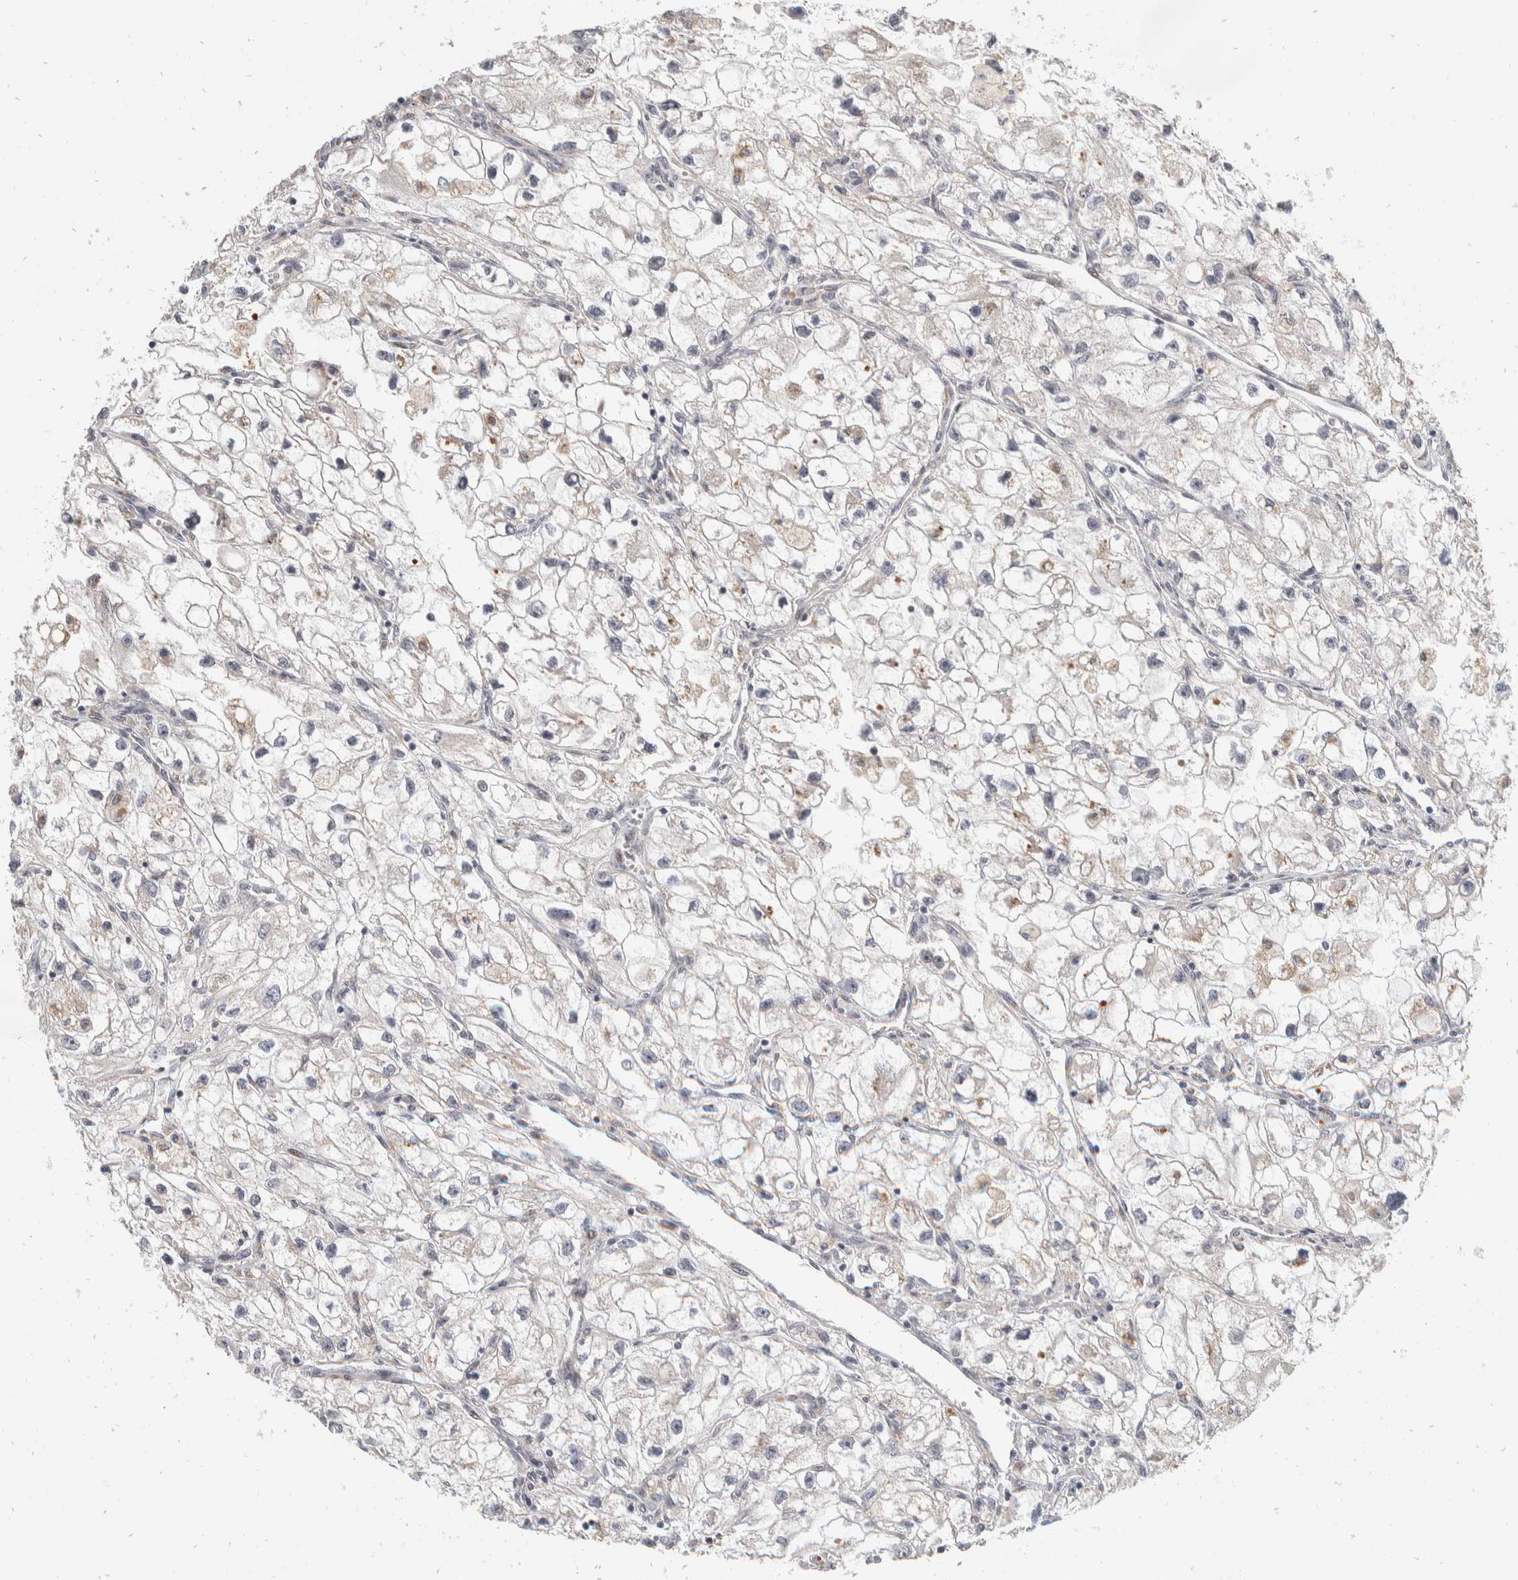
{"staining": {"intensity": "weak", "quantity": "<25%", "location": "cytoplasmic/membranous"}, "tissue": "renal cancer", "cell_type": "Tumor cells", "image_type": "cancer", "snomed": [{"axis": "morphology", "description": "Adenocarcinoma, NOS"}, {"axis": "topography", "description": "Kidney"}], "caption": "High magnification brightfield microscopy of renal cancer stained with DAB (3,3'-diaminobenzidine) (brown) and counterstained with hematoxylin (blue): tumor cells show no significant expression. (IHC, brightfield microscopy, high magnification).", "gene": "ZNF703", "patient": {"sex": "female", "age": 70}}